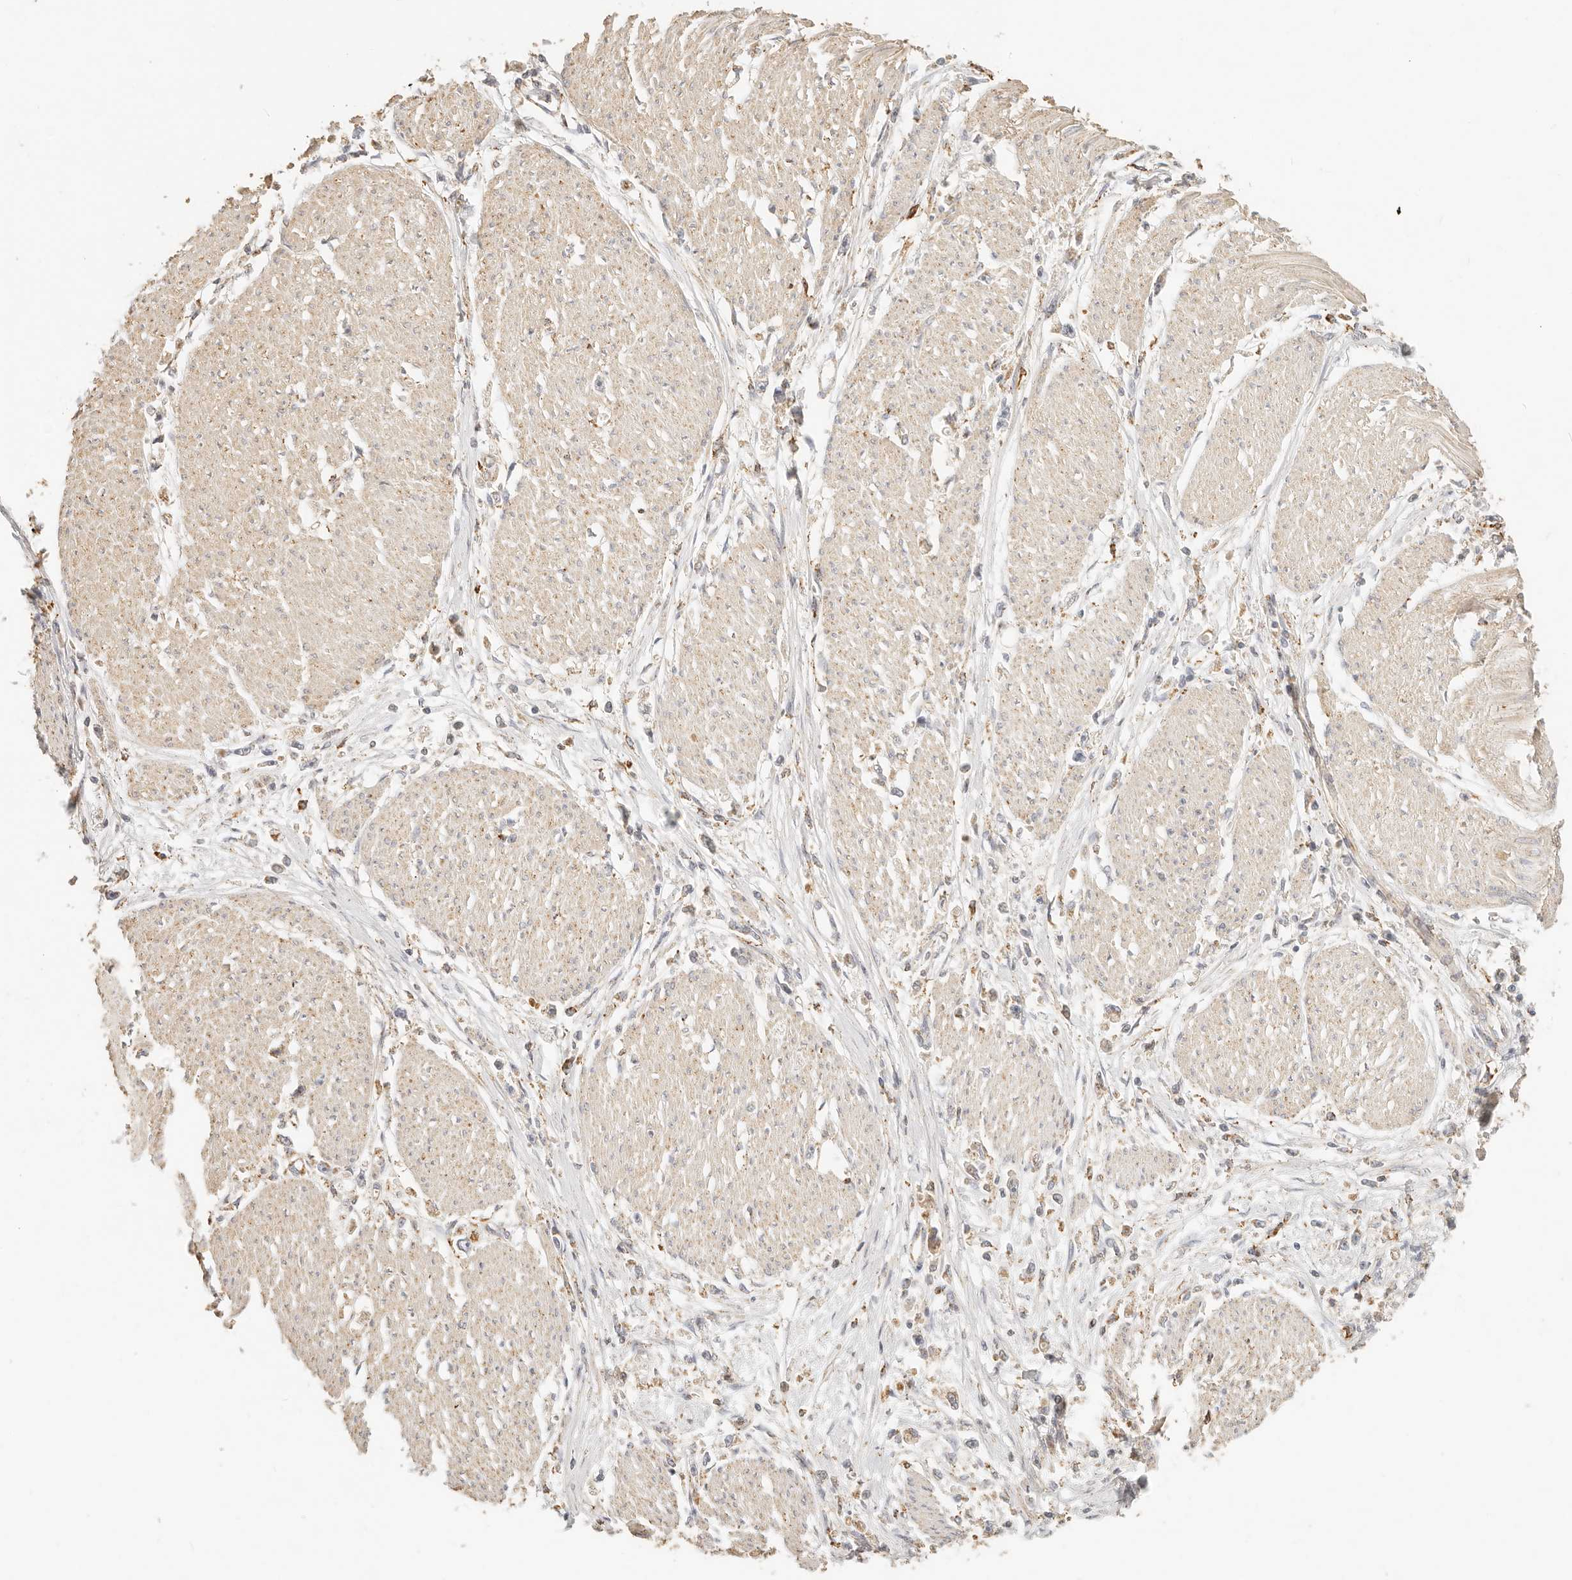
{"staining": {"intensity": "moderate", "quantity": "<25%", "location": "cytoplasmic/membranous"}, "tissue": "stomach cancer", "cell_type": "Tumor cells", "image_type": "cancer", "snomed": [{"axis": "morphology", "description": "Adenocarcinoma, NOS"}, {"axis": "topography", "description": "Stomach"}], "caption": "About <25% of tumor cells in human stomach cancer display moderate cytoplasmic/membranous protein positivity as visualized by brown immunohistochemical staining.", "gene": "CNMD", "patient": {"sex": "female", "age": 59}}